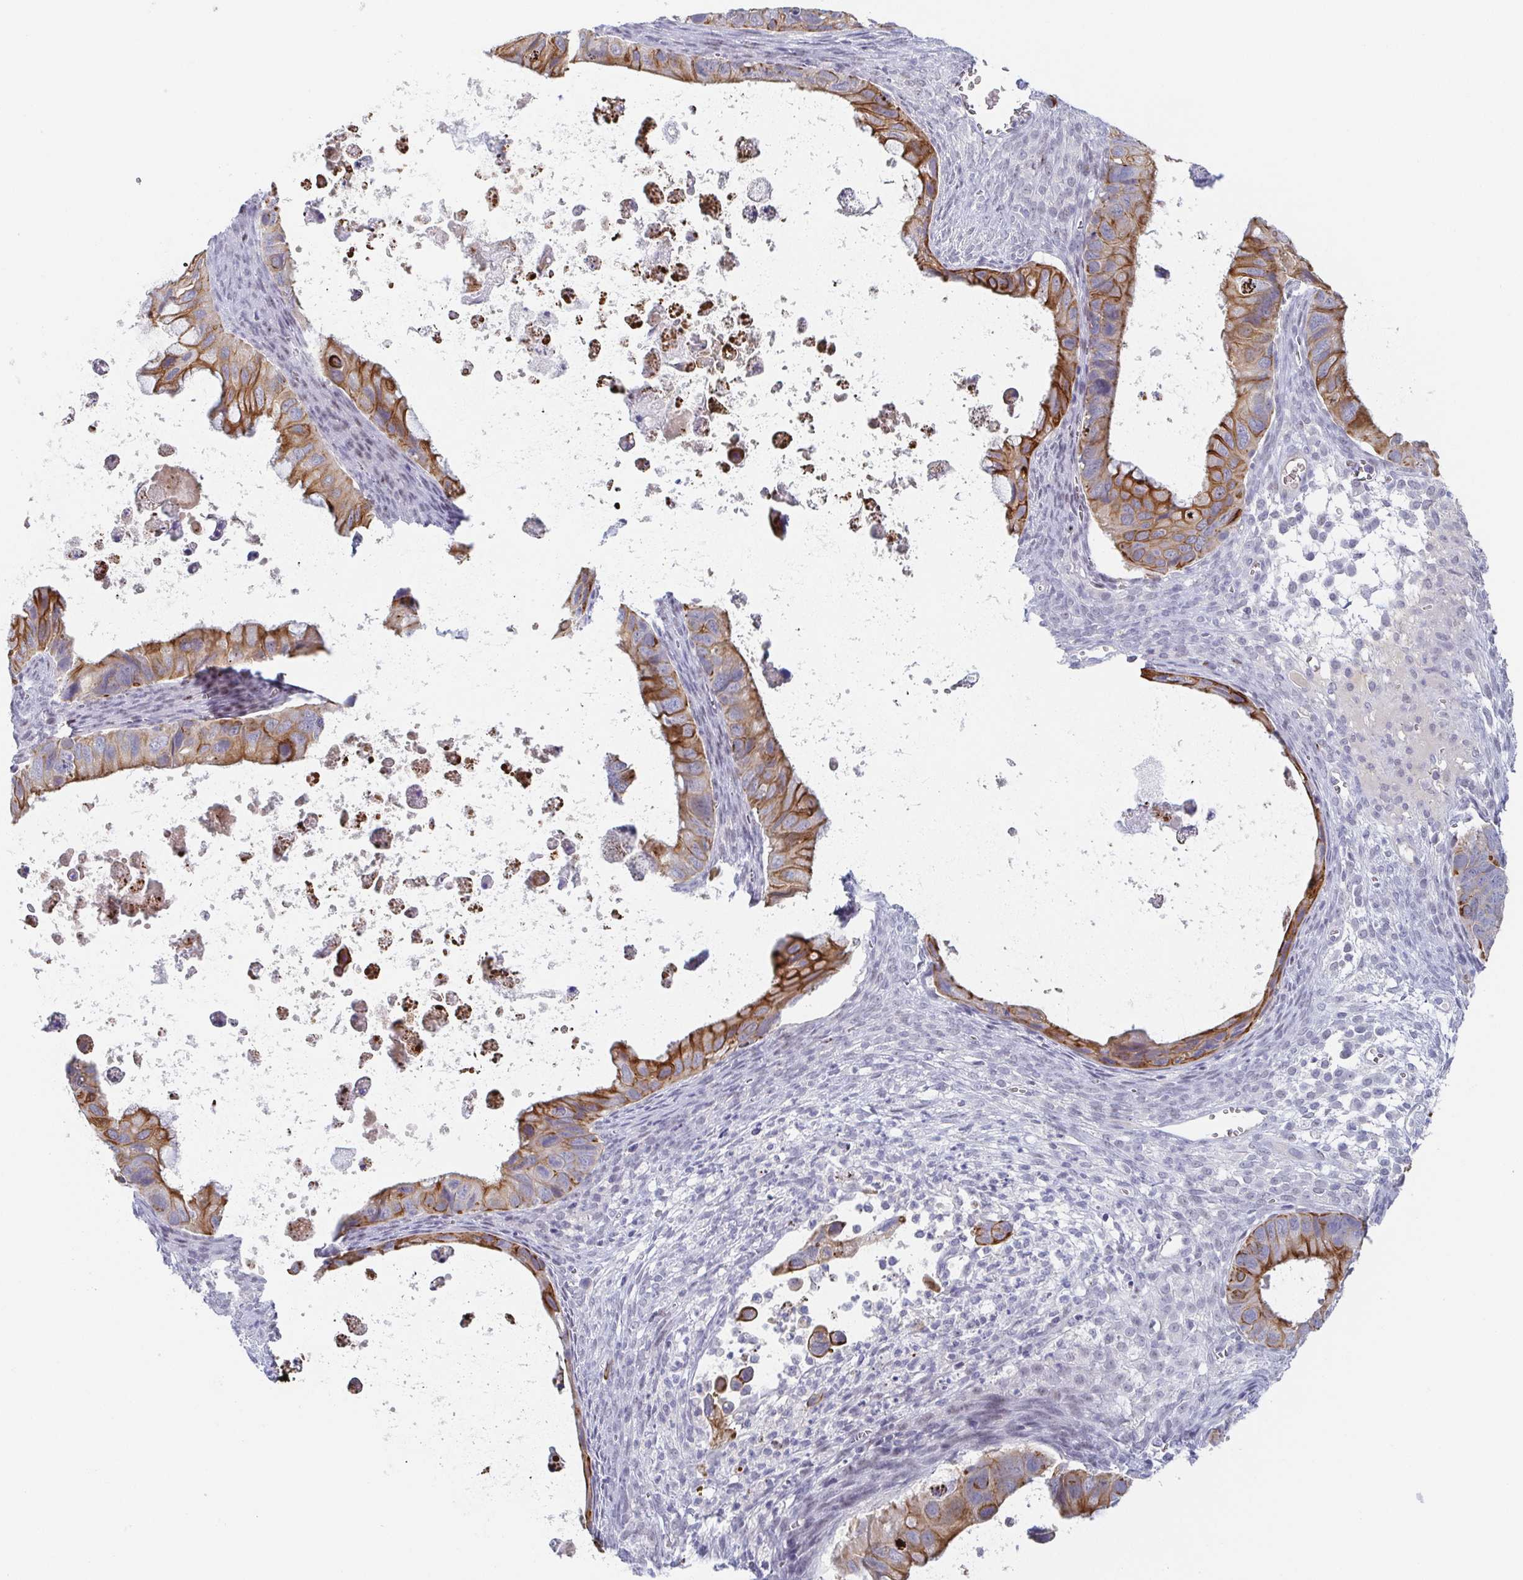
{"staining": {"intensity": "moderate", "quantity": "25%-75%", "location": "cytoplasmic/membranous"}, "tissue": "ovarian cancer", "cell_type": "Tumor cells", "image_type": "cancer", "snomed": [{"axis": "morphology", "description": "Cystadenocarcinoma, mucinous, NOS"}, {"axis": "topography", "description": "Ovary"}], "caption": "Protein staining shows moderate cytoplasmic/membranous positivity in about 25%-75% of tumor cells in ovarian mucinous cystadenocarcinoma.", "gene": "RHOV", "patient": {"sex": "female", "age": 64}}